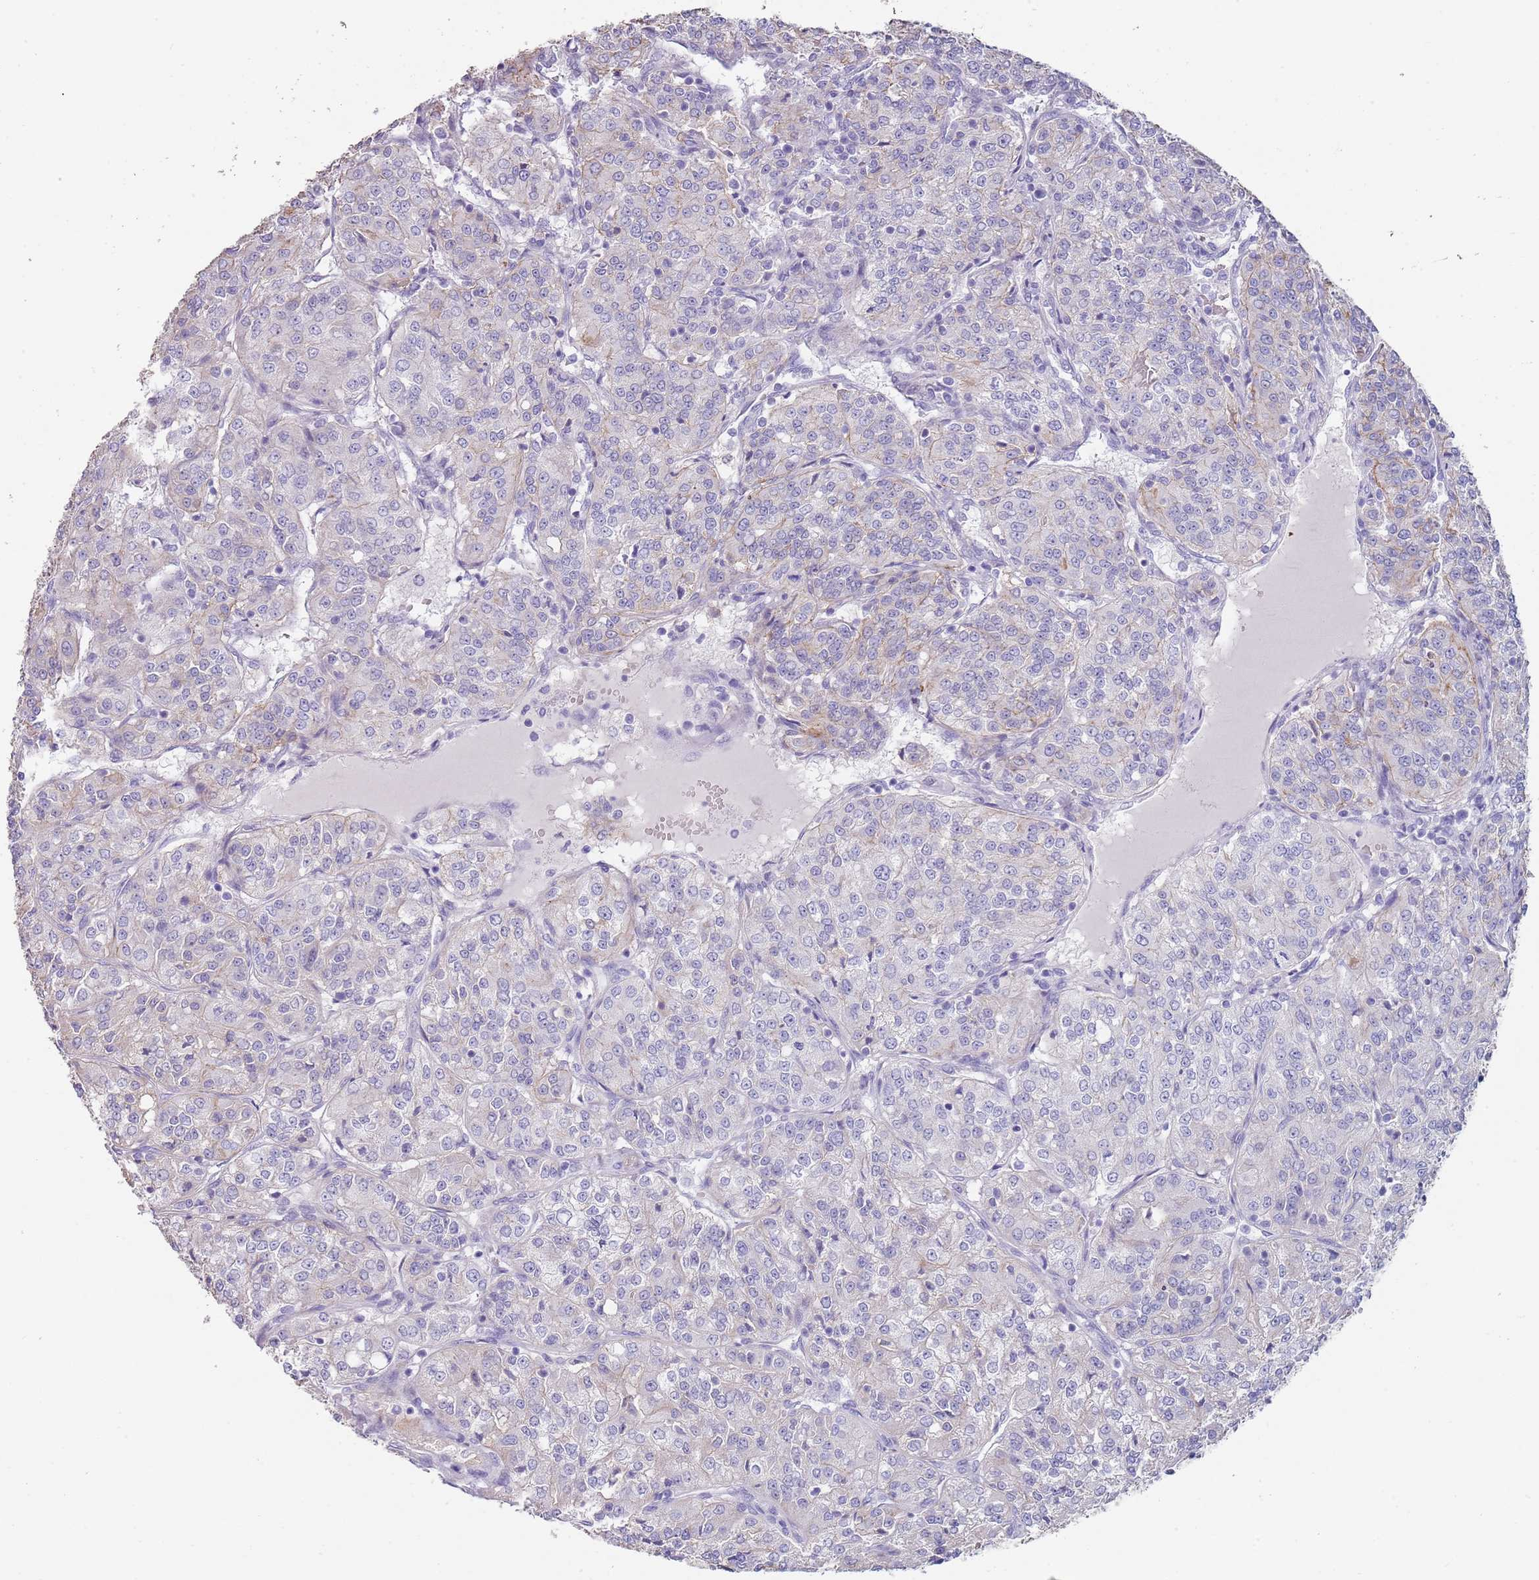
{"staining": {"intensity": "negative", "quantity": "none", "location": "none"}, "tissue": "renal cancer", "cell_type": "Tumor cells", "image_type": "cancer", "snomed": [{"axis": "morphology", "description": "Adenocarcinoma, NOS"}, {"axis": "topography", "description": "Kidney"}], "caption": "An image of human adenocarcinoma (renal) is negative for staining in tumor cells. (DAB IHC, high magnification).", "gene": "NBPF3", "patient": {"sex": "female", "age": 63}}